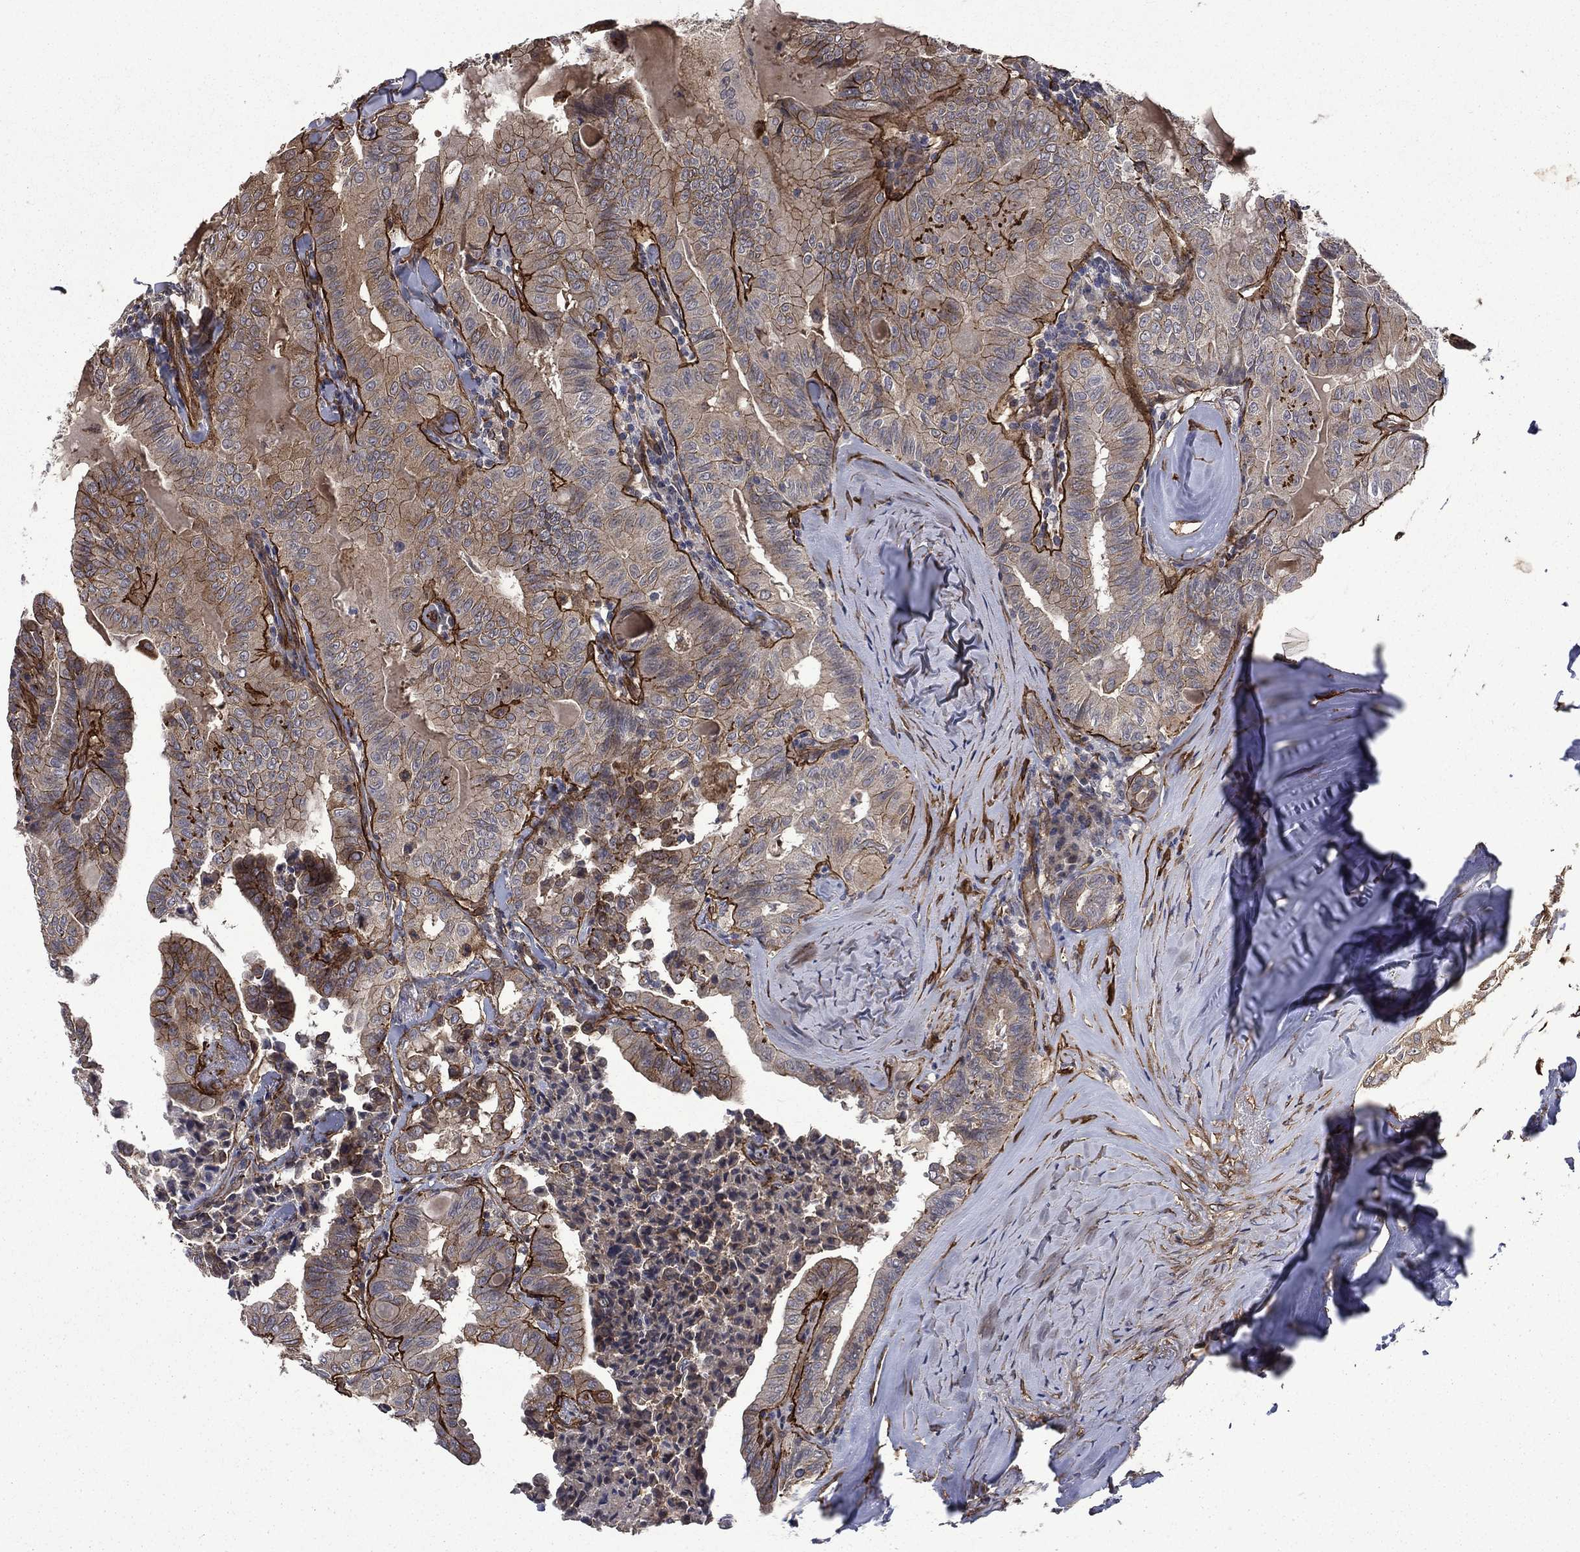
{"staining": {"intensity": "weak", "quantity": "25%-75%", "location": "cytoplasmic/membranous"}, "tissue": "thyroid cancer", "cell_type": "Tumor cells", "image_type": "cancer", "snomed": [{"axis": "morphology", "description": "Papillary adenocarcinoma, NOS"}, {"axis": "topography", "description": "Thyroid gland"}], "caption": "Protein positivity by immunohistochemistry displays weak cytoplasmic/membranous expression in approximately 25%-75% of tumor cells in thyroid cancer. Nuclei are stained in blue.", "gene": "PPFIBP1", "patient": {"sex": "female", "age": 68}}